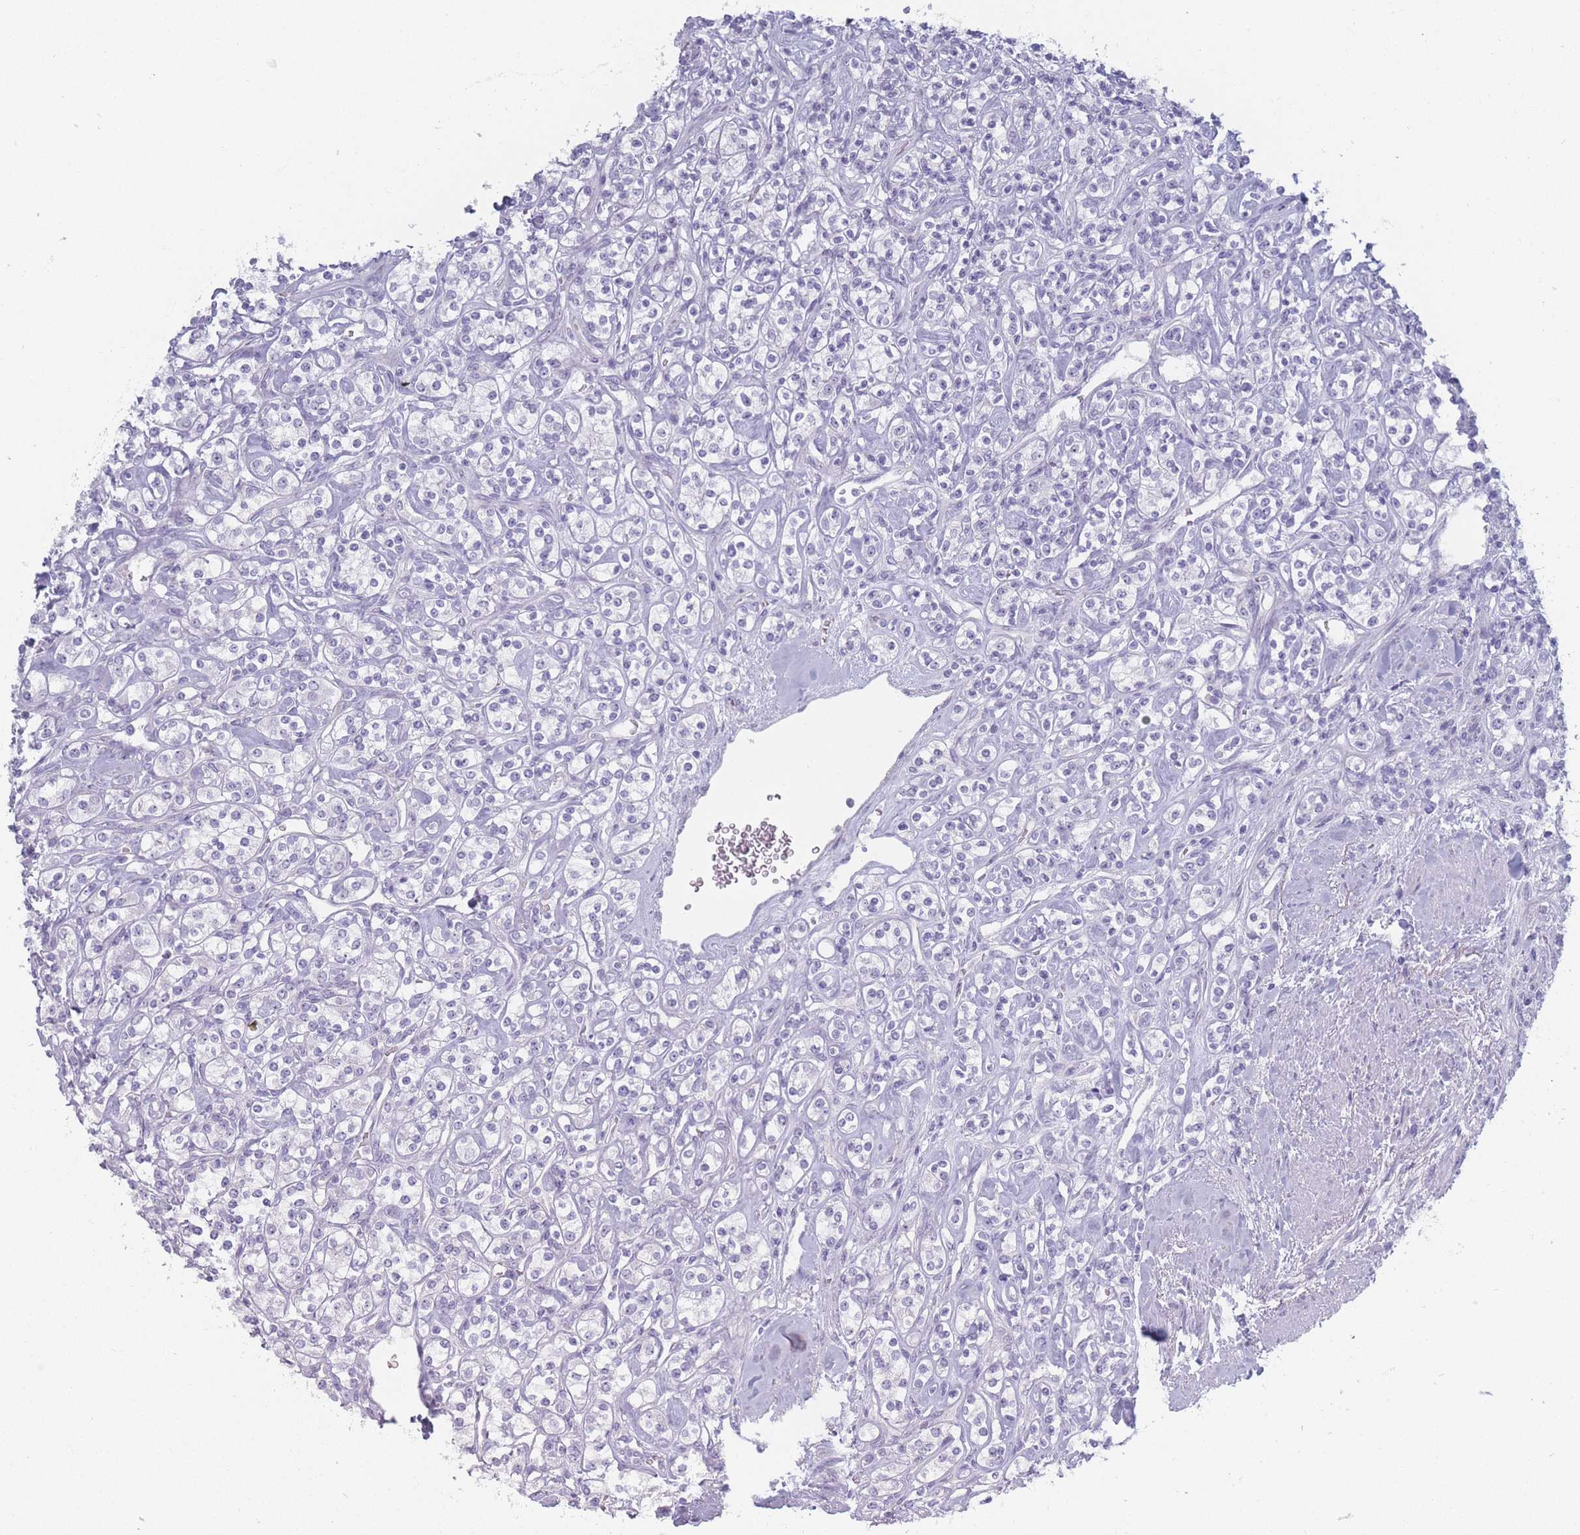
{"staining": {"intensity": "negative", "quantity": "none", "location": "none"}, "tissue": "renal cancer", "cell_type": "Tumor cells", "image_type": "cancer", "snomed": [{"axis": "morphology", "description": "Adenocarcinoma, NOS"}, {"axis": "topography", "description": "Kidney"}], "caption": "Renal adenocarcinoma was stained to show a protein in brown. There is no significant expression in tumor cells.", "gene": "ROS1", "patient": {"sex": "male", "age": 77}}